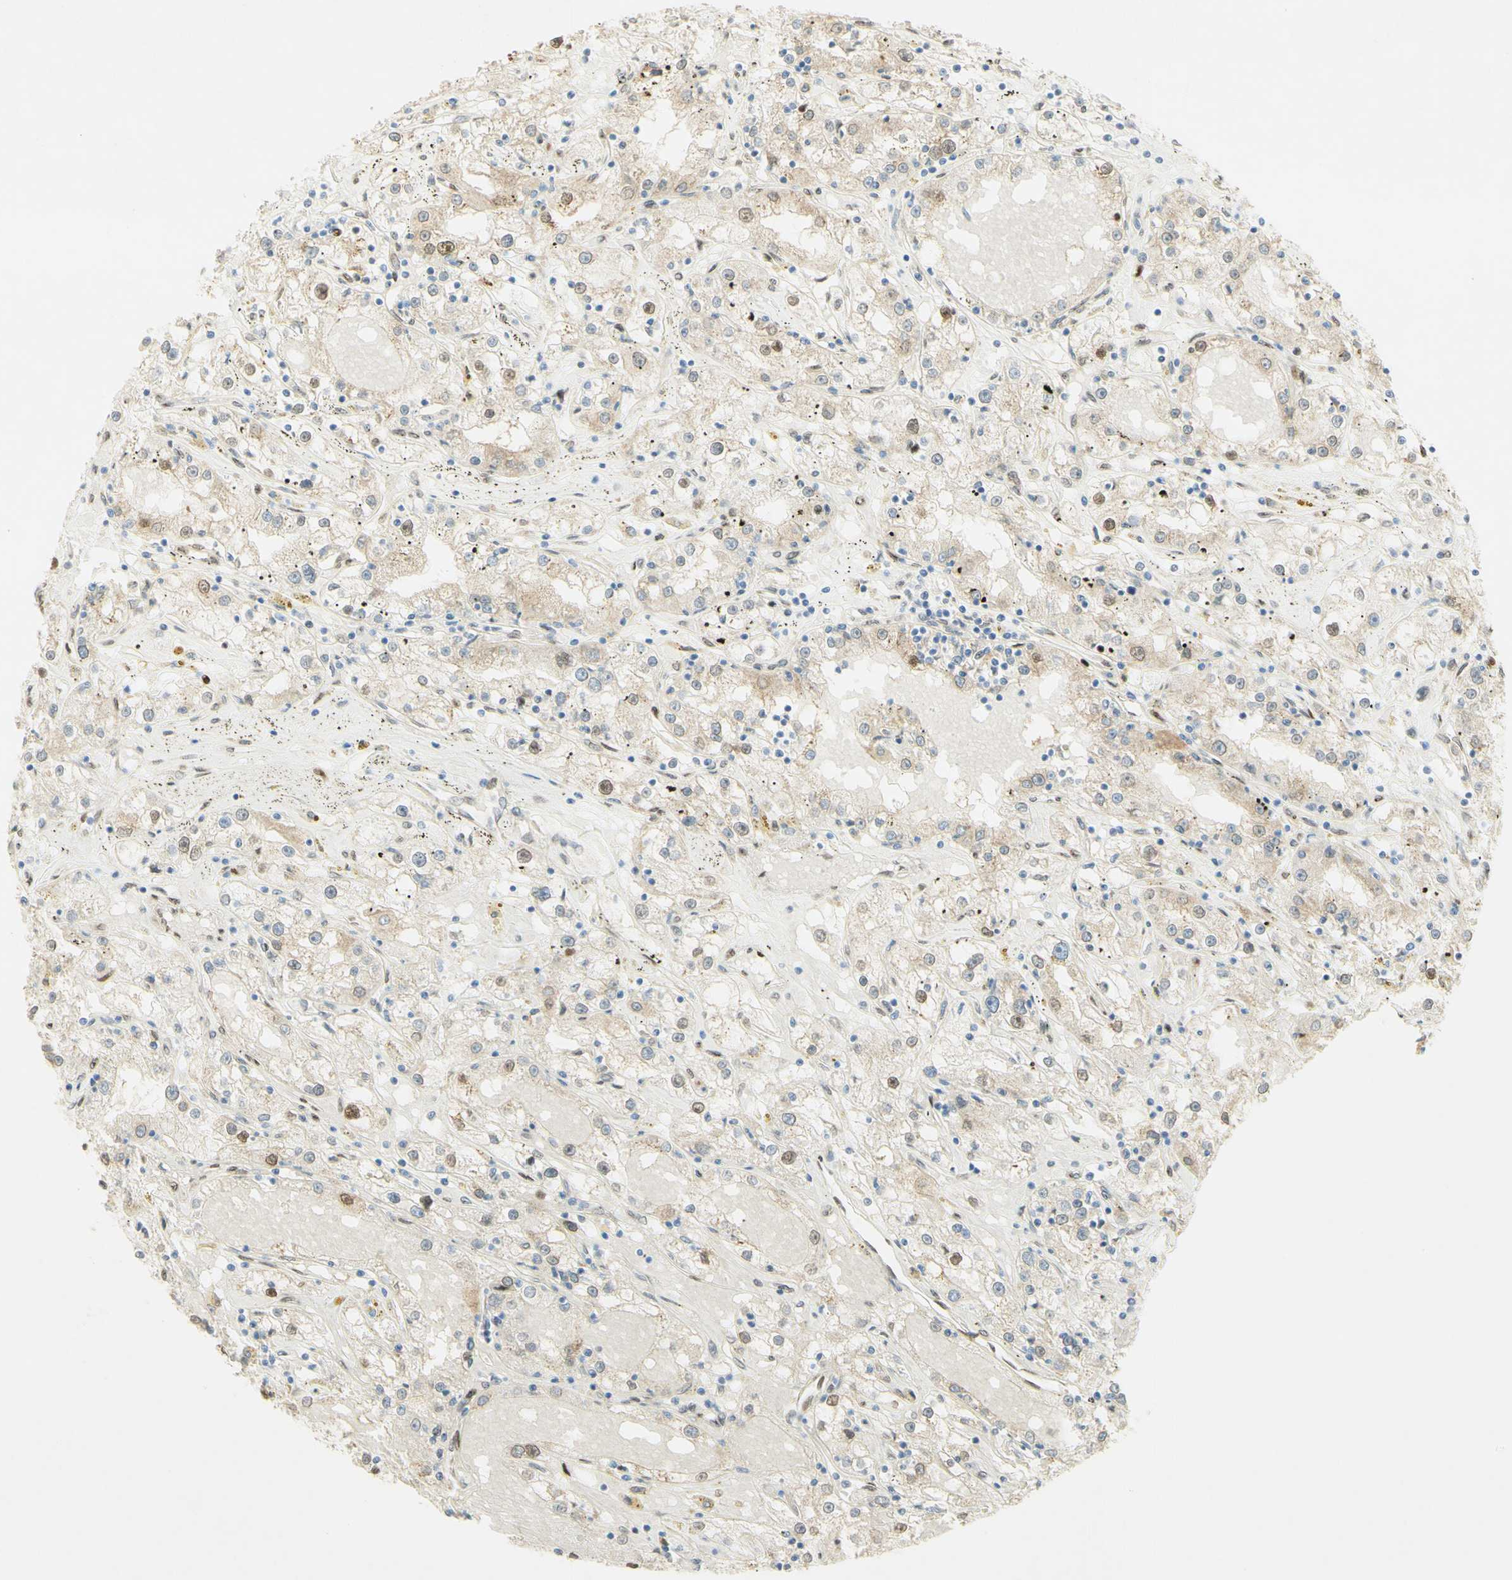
{"staining": {"intensity": "moderate", "quantity": "<25%", "location": "nuclear"}, "tissue": "renal cancer", "cell_type": "Tumor cells", "image_type": "cancer", "snomed": [{"axis": "morphology", "description": "Adenocarcinoma, NOS"}, {"axis": "topography", "description": "Kidney"}], "caption": "About <25% of tumor cells in human renal cancer demonstrate moderate nuclear protein staining as visualized by brown immunohistochemical staining.", "gene": "E2F1", "patient": {"sex": "male", "age": 56}}